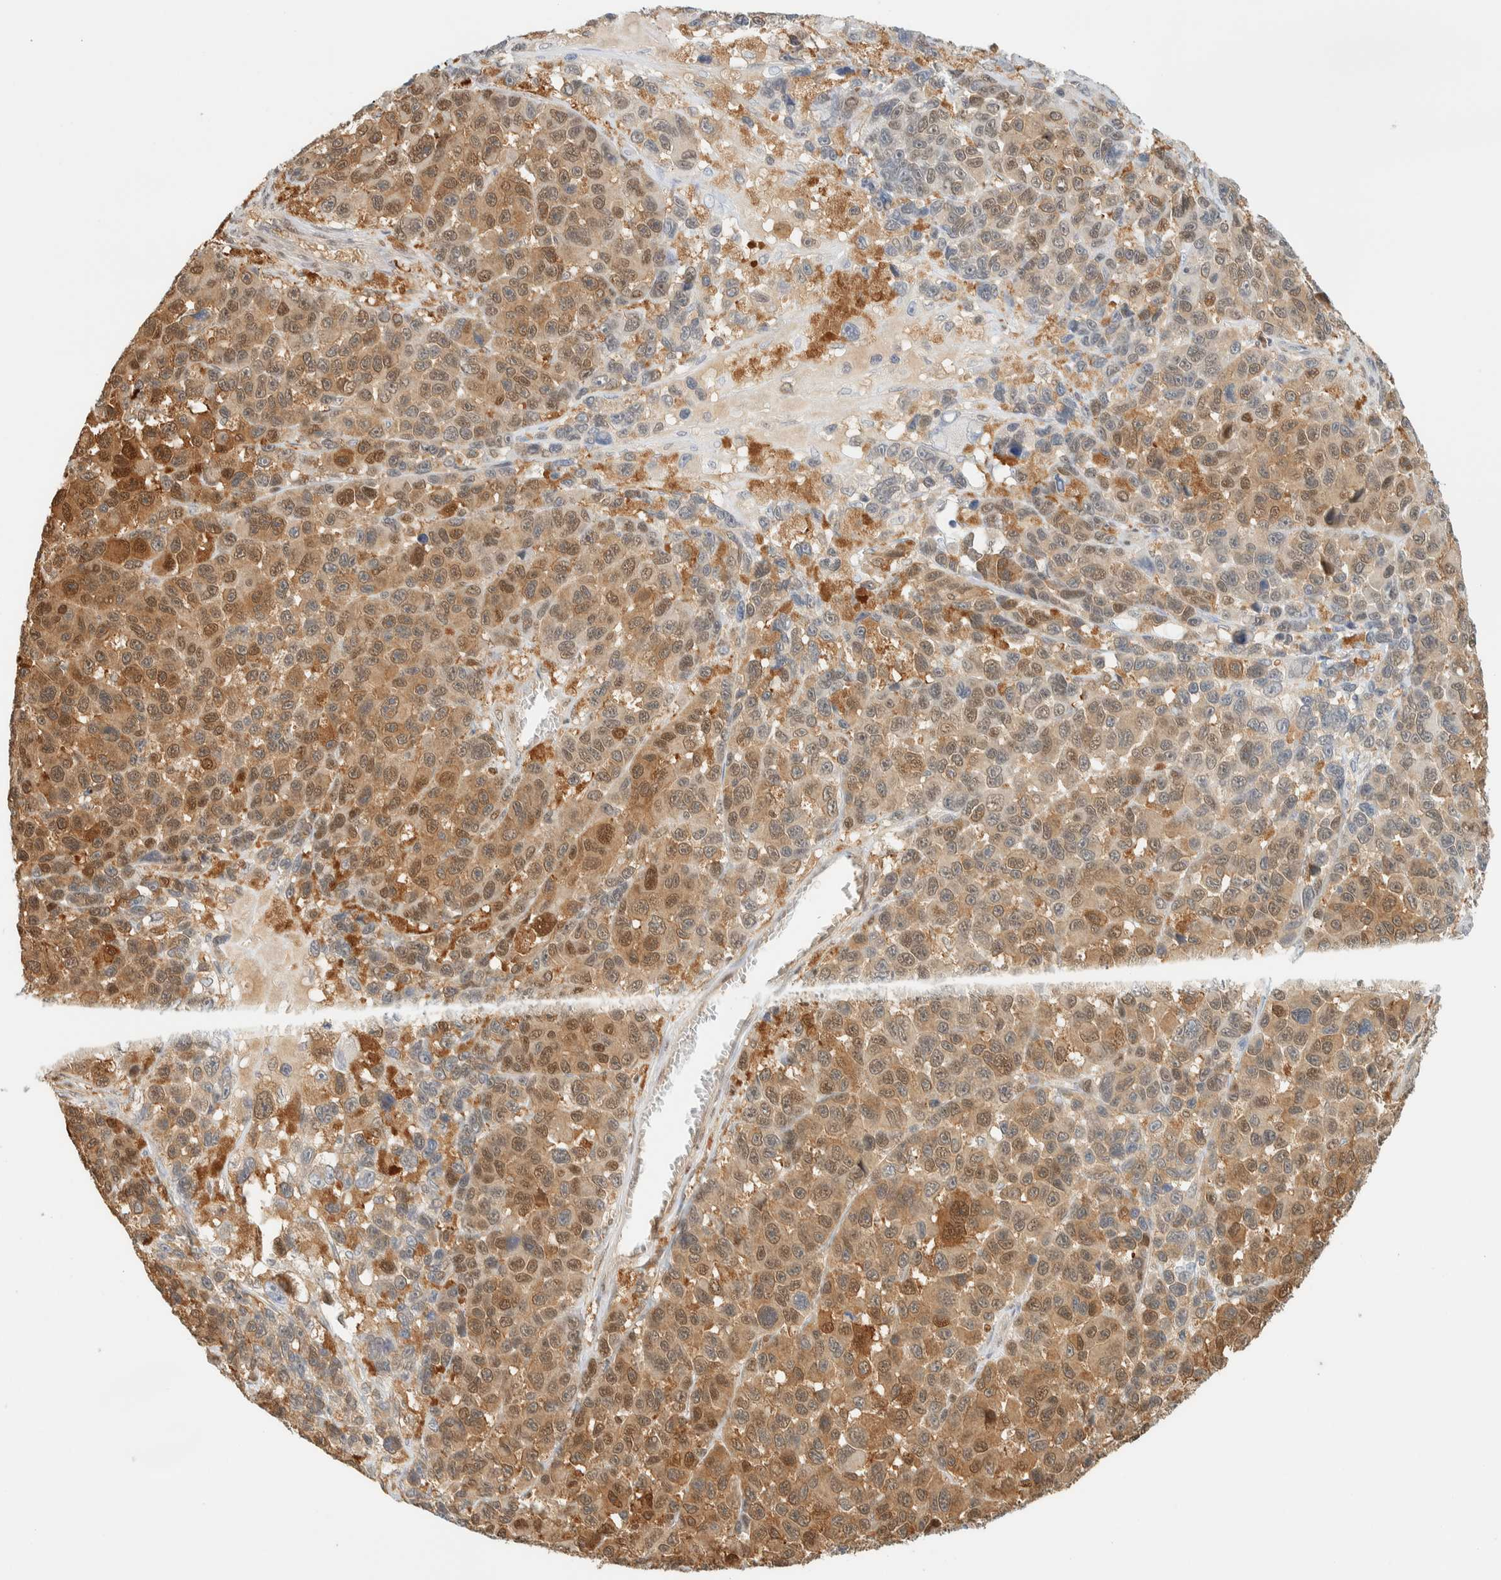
{"staining": {"intensity": "moderate", "quantity": ">75%", "location": "cytoplasmic/membranous,nuclear"}, "tissue": "melanoma", "cell_type": "Tumor cells", "image_type": "cancer", "snomed": [{"axis": "morphology", "description": "Malignant melanoma, NOS"}, {"axis": "topography", "description": "Skin"}], "caption": "Immunohistochemistry (IHC) of melanoma demonstrates medium levels of moderate cytoplasmic/membranous and nuclear staining in approximately >75% of tumor cells.", "gene": "ZBTB37", "patient": {"sex": "male", "age": 53}}